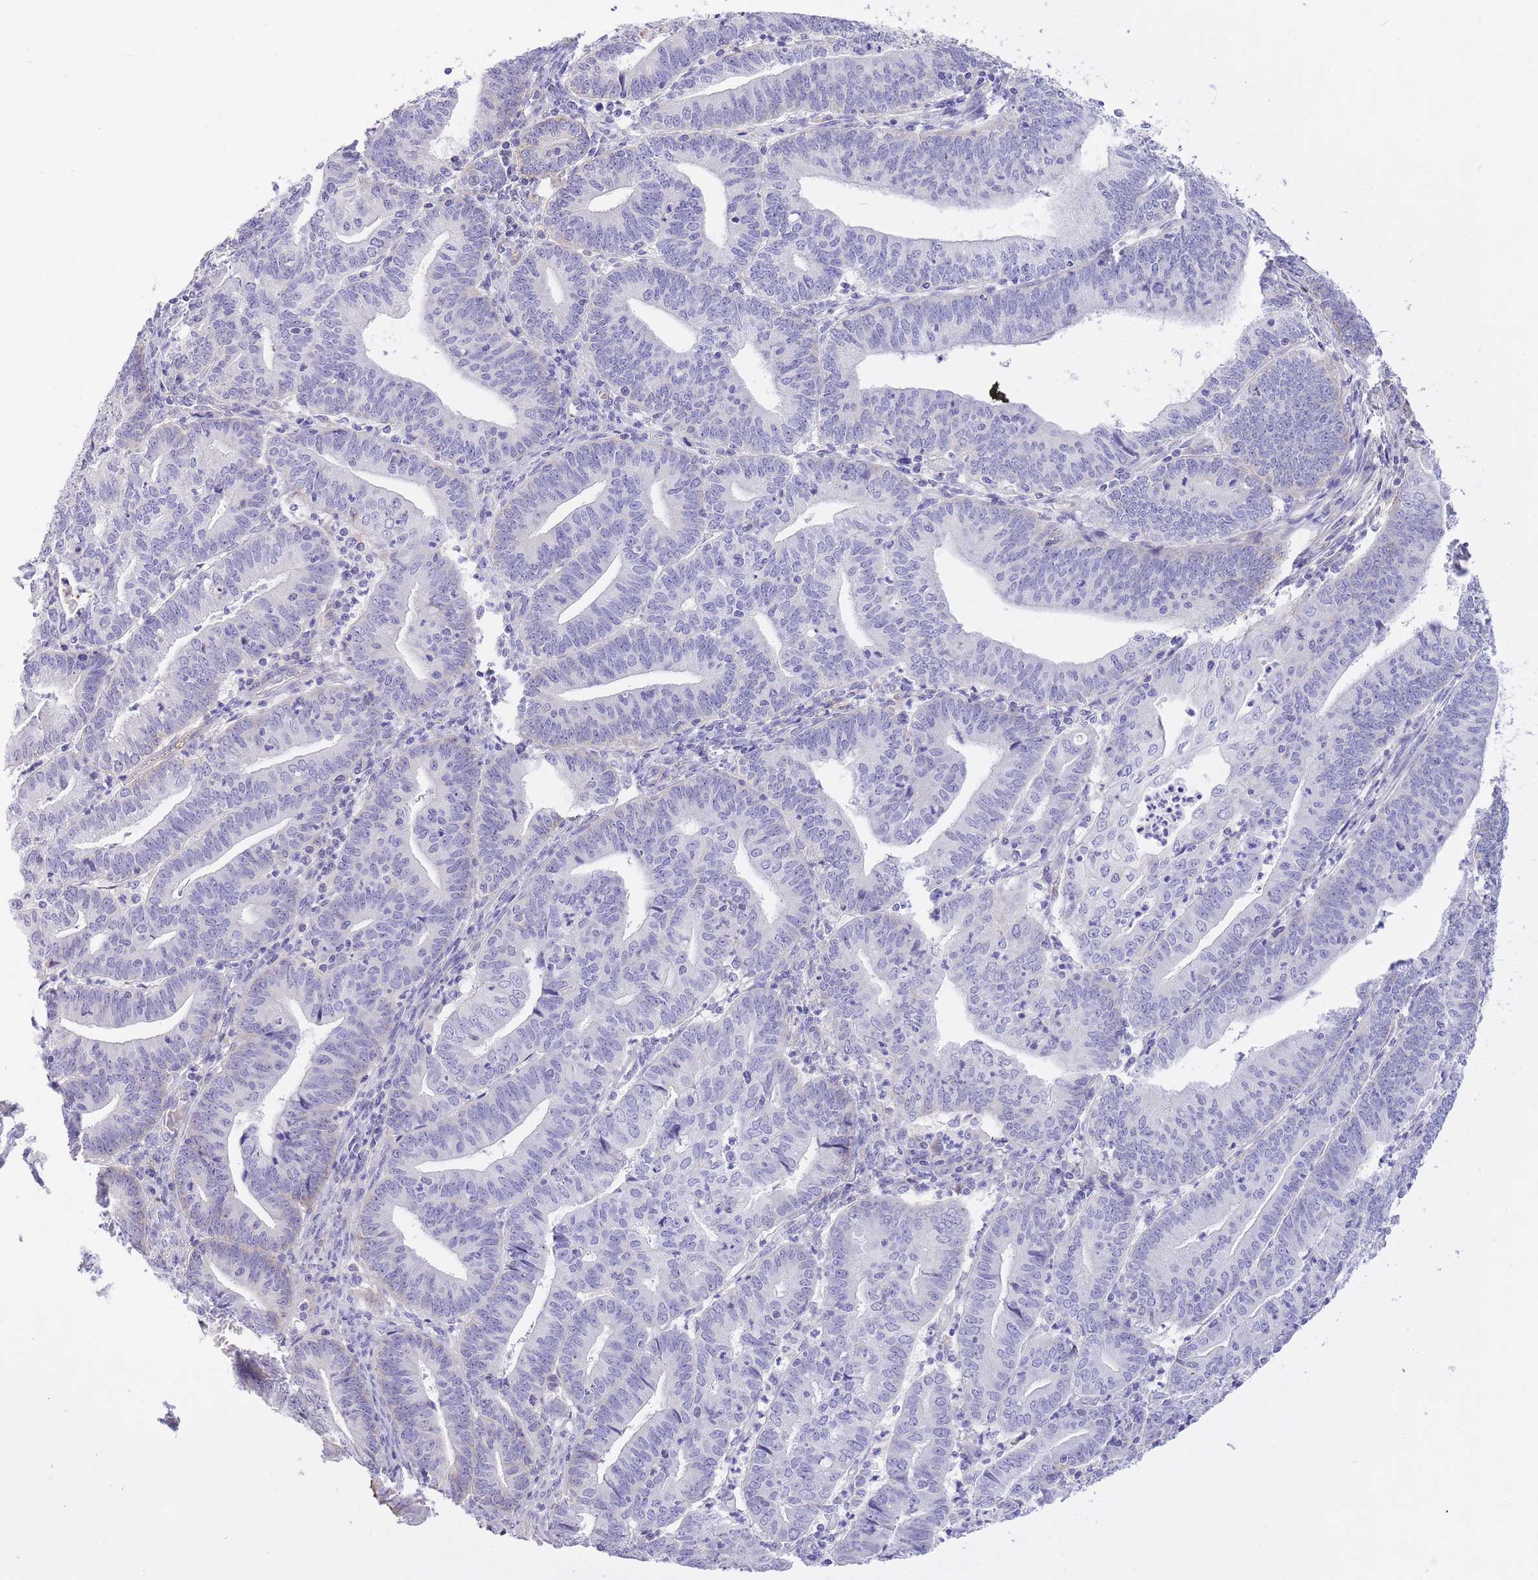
{"staining": {"intensity": "negative", "quantity": "none", "location": "none"}, "tissue": "endometrial cancer", "cell_type": "Tumor cells", "image_type": "cancer", "snomed": [{"axis": "morphology", "description": "Adenocarcinoma, NOS"}, {"axis": "topography", "description": "Endometrium"}], "caption": "DAB immunohistochemical staining of endometrial adenocarcinoma reveals no significant staining in tumor cells. Nuclei are stained in blue.", "gene": "HRG", "patient": {"sex": "female", "age": 60}}